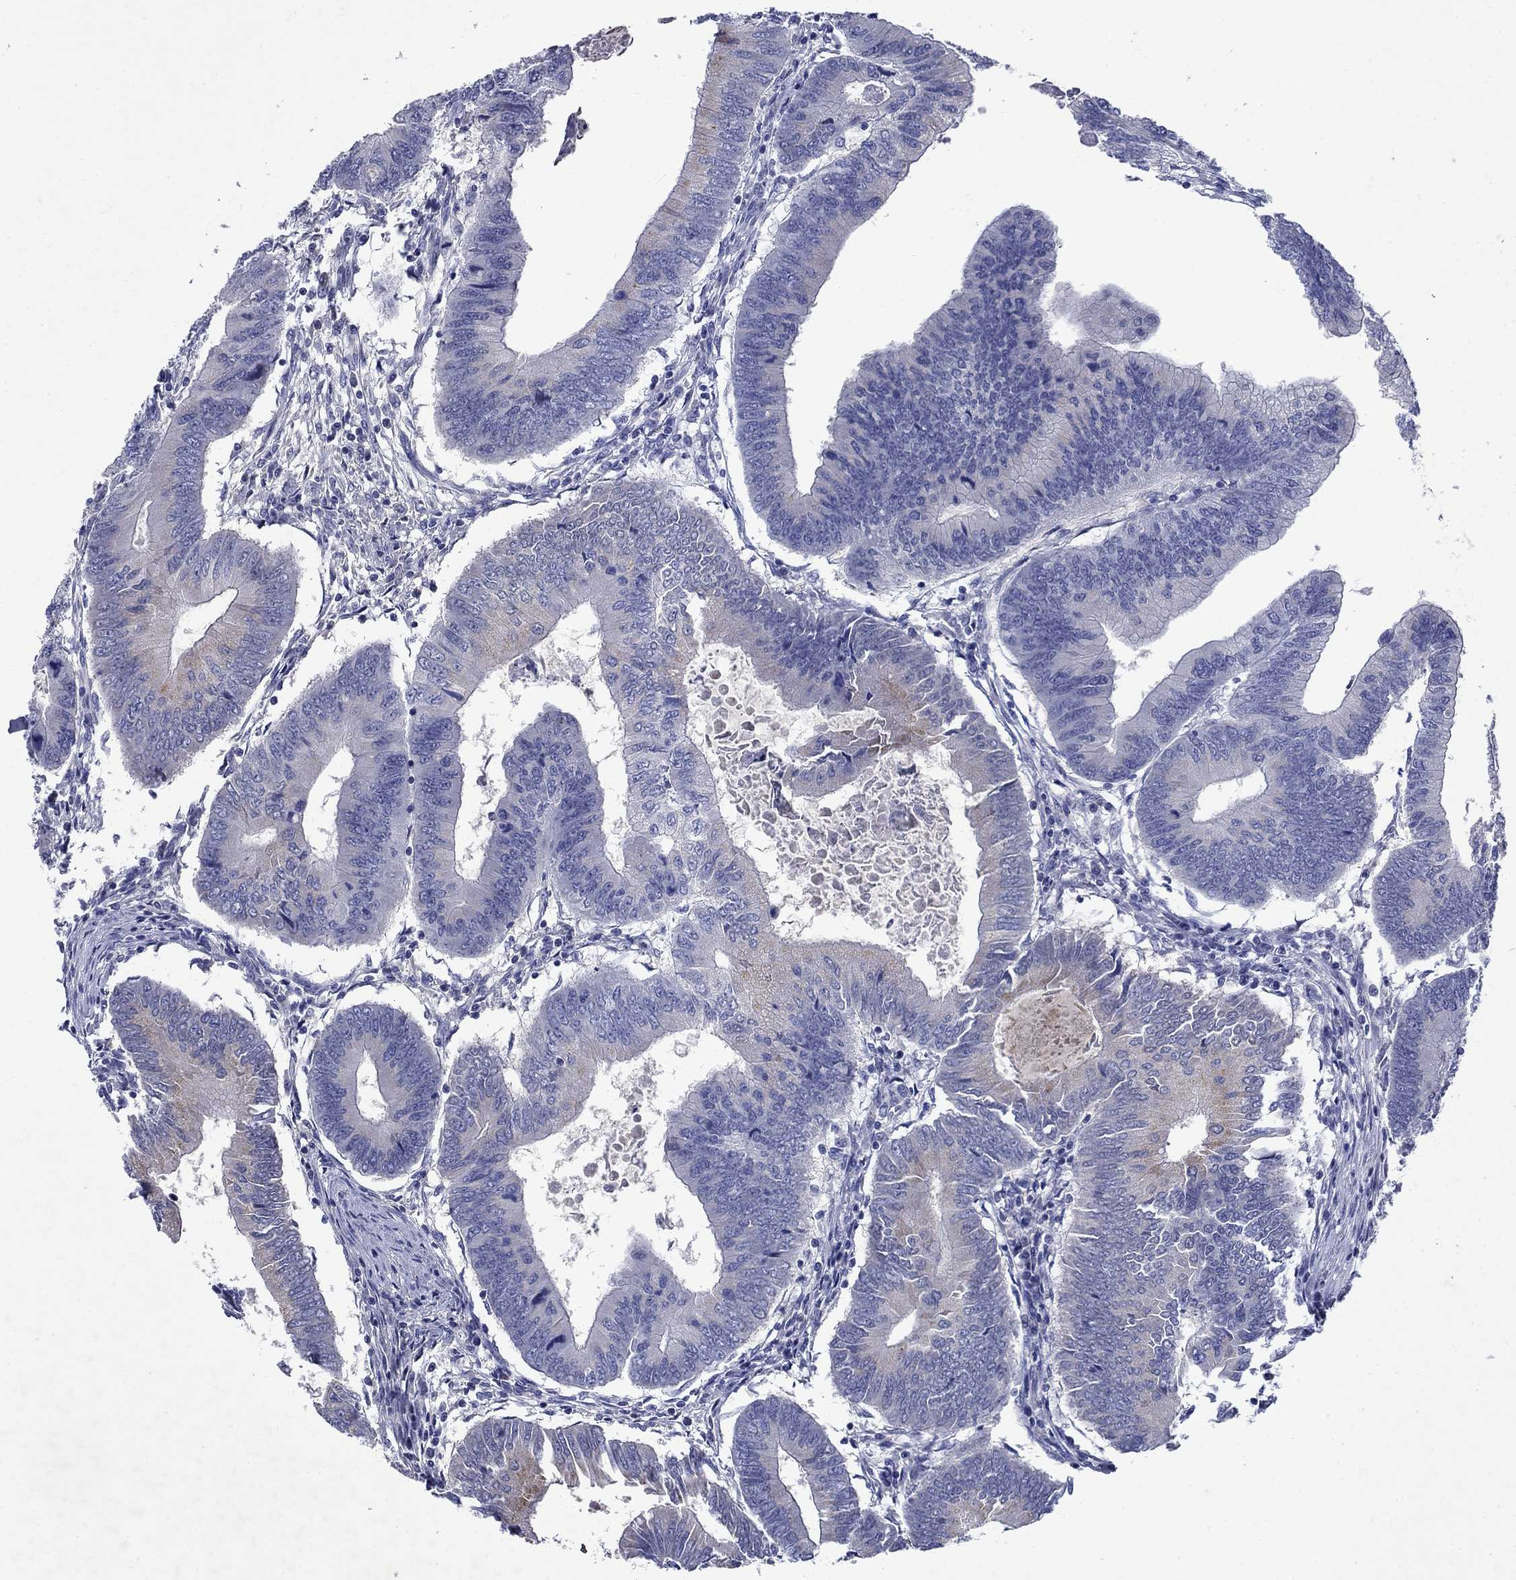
{"staining": {"intensity": "negative", "quantity": "none", "location": "none"}, "tissue": "colorectal cancer", "cell_type": "Tumor cells", "image_type": "cancer", "snomed": [{"axis": "morphology", "description": "Adenocarcinoma, NOS"}, {"axis": "topography", "description": "Colon"}], "caption": "Colorectal adenocarcinoma stained for a protein using IHC demonstrates no expression tumor cells.", "gene": "STAB2", "patient": {"sex": "male", "age": 53}}